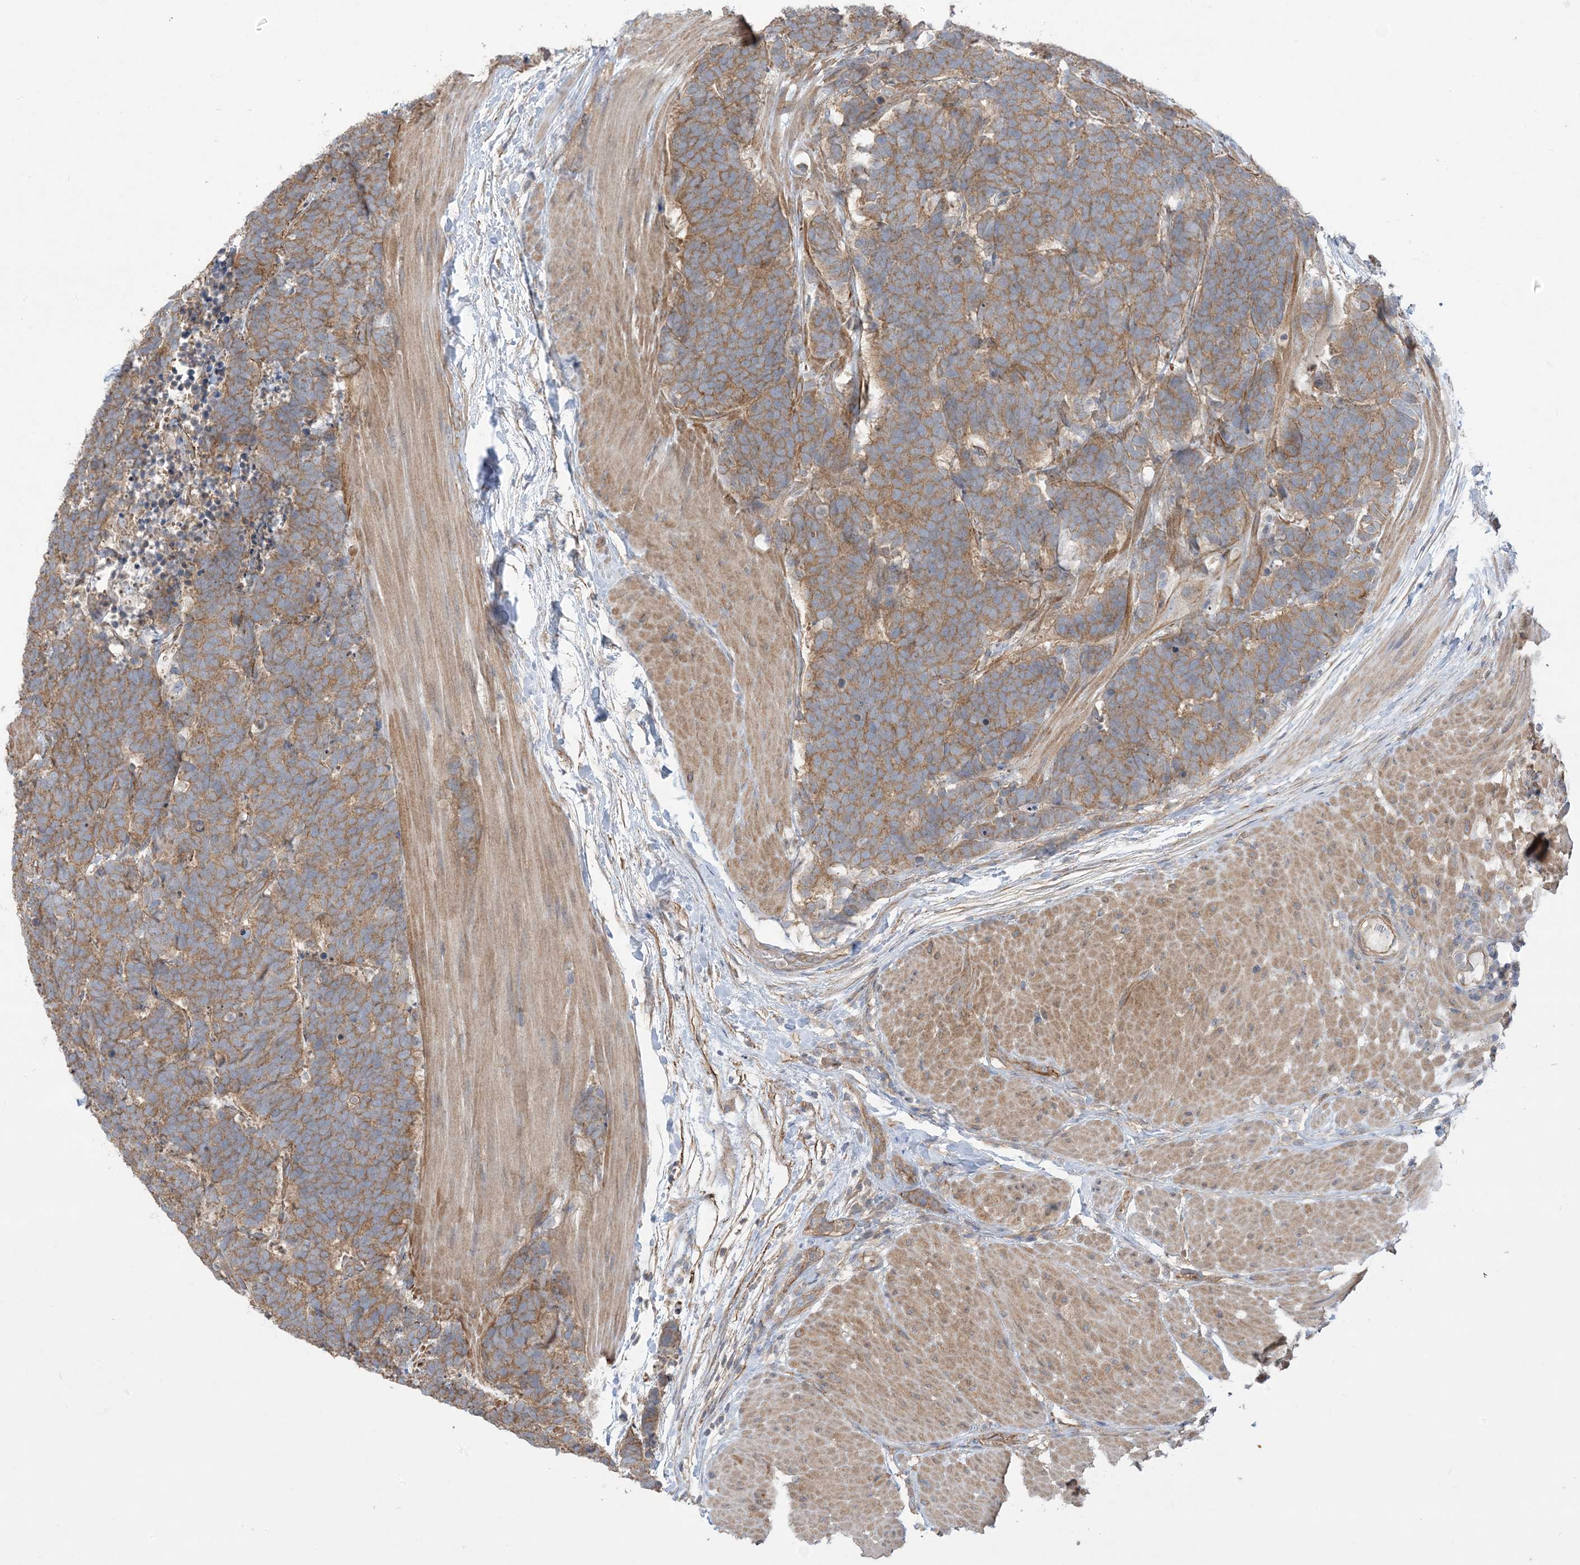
{"staining": {"intensity": "moderate", "quantity": ">75%", "location": "cytoplasmic/membranous"}, "tissue": "carcinoid", "cell_type": "Tumor cells", "image_type": "cancer", "snomed": [{"axis": "morphology", "description": "Carcinoma, NOS"}, {"axis": "morphology", "description": "Carcinoid, malignant, NOS"}, {"axis": "topography", "description": "Urinary bladder"}], "caption": "This image shows IHC staining of carcinoid, with medium moderate cytoplasmic/membranous staining in about >75% of tumor cells.", "gene": "CCNY", "patient": {"sex": "male", "age": 57}}